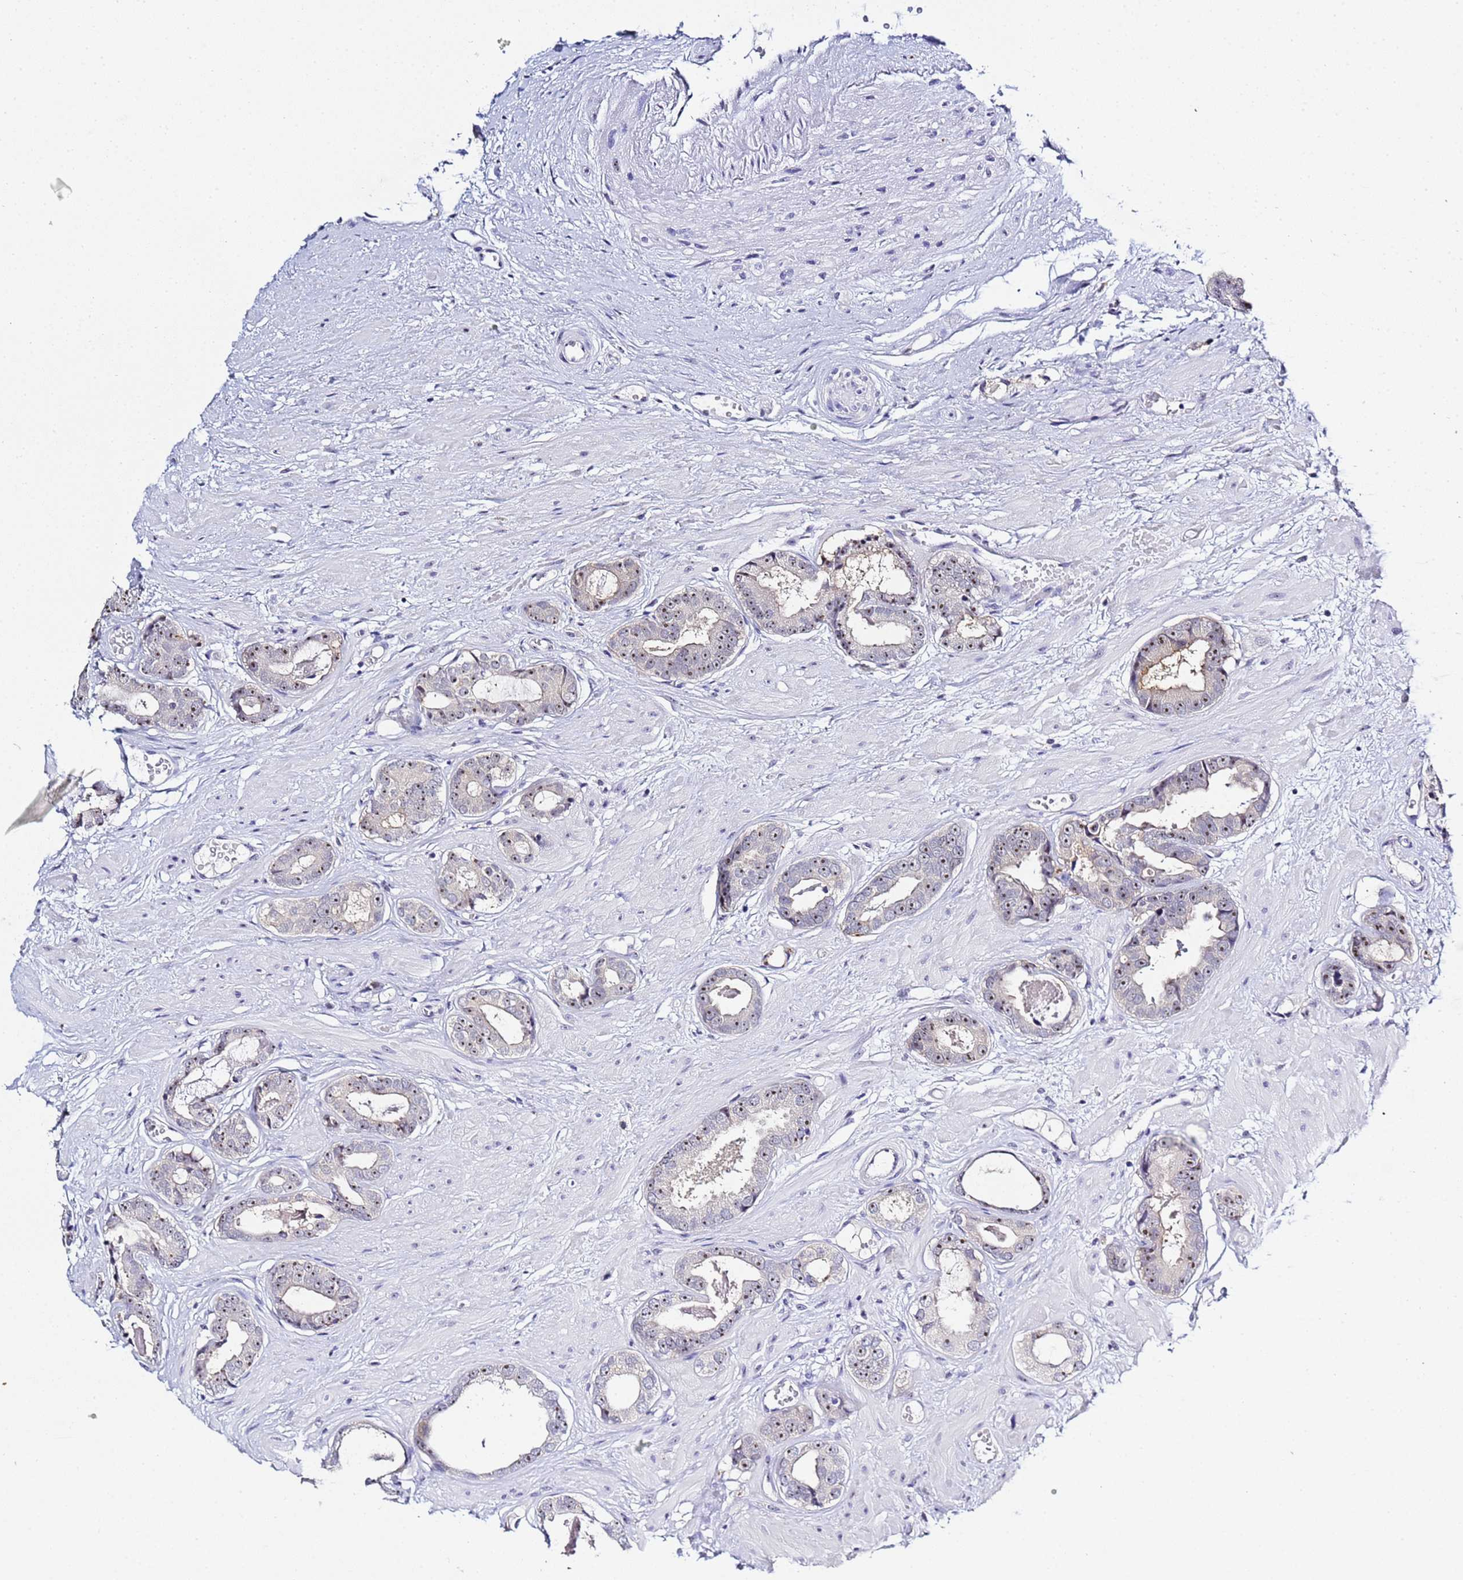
{"staining": {"intensity": "weak", "quantity": ">75%", "location": "nuclear"}, "tissue": "prostate cancer", "cell_type": "Tumor cells", "image_type": "cancer", "snomed": [{"axis": "morphology", "description": "Adenocarcinoma, Low grade"}, {"axis": "topography", "description": "Prostate"}], "caption": "Low-grade adenocarcinoma (prostate) tissue shows weak nuclear expression in about >75% of tumor cells Using DAB (3,3'-diaminobenzidine) (brown) and hematoxylin (blue) stains, captured at high magnification using brightfield microscopy.", "gene": "ACTL6B", "patient": {"sex": "male", "age": 64}}